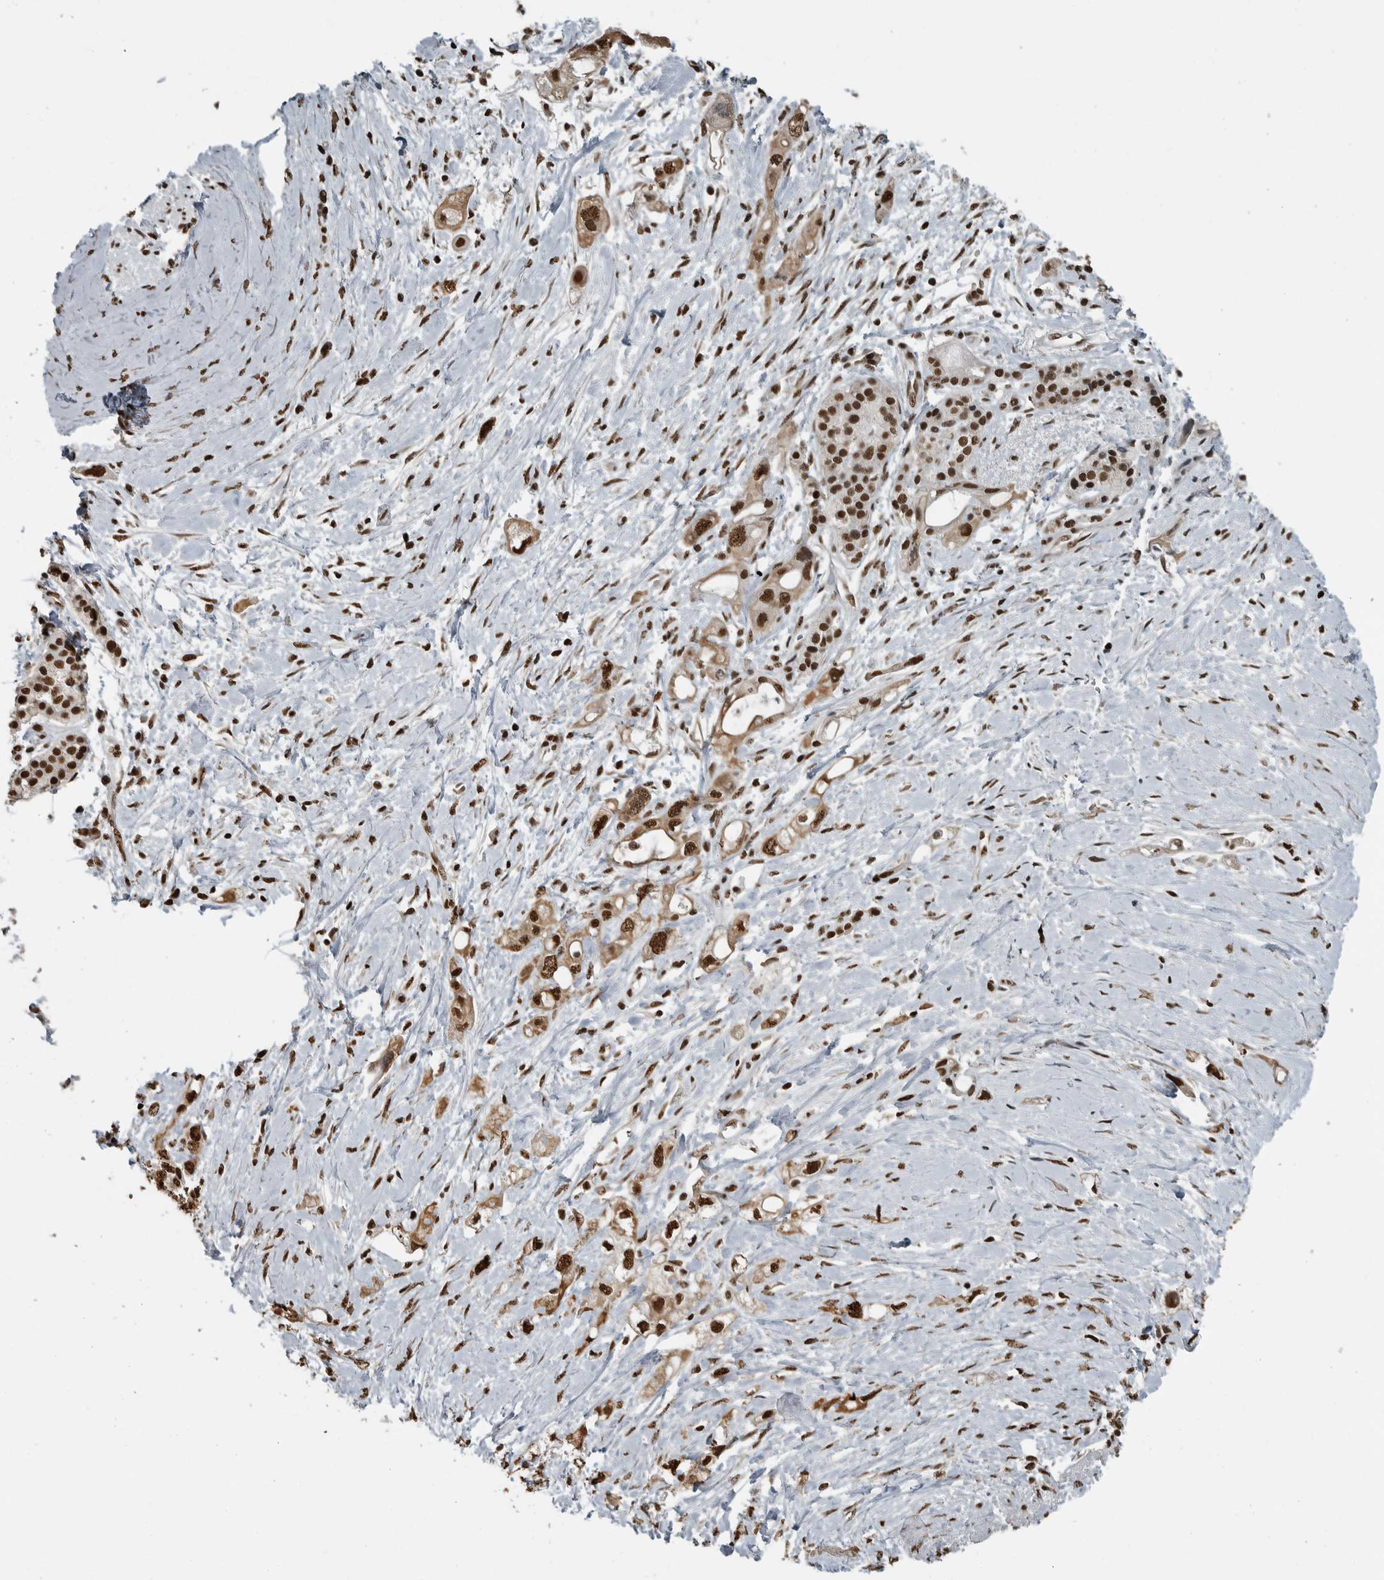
{"staining": {"intensity": "strong", "quantity": ">75%", "location": "nuclear"}, "tissue": "pancreatic cancer", "cell_type": "Tumor cells", "image_type": "cancer", "snomed": [{"axis": "morphology", "description": "Adenocarcinoma, NOS"}, {"axis": "topography", "description": "Pancreas"}], "caption": "Protein expression analysis of human pancreatic cancer reveals strong nuclear positivity in about >75% of tumor cells.", "gene": "TGS1", "patient": {"sex": "female", "age": 56}}